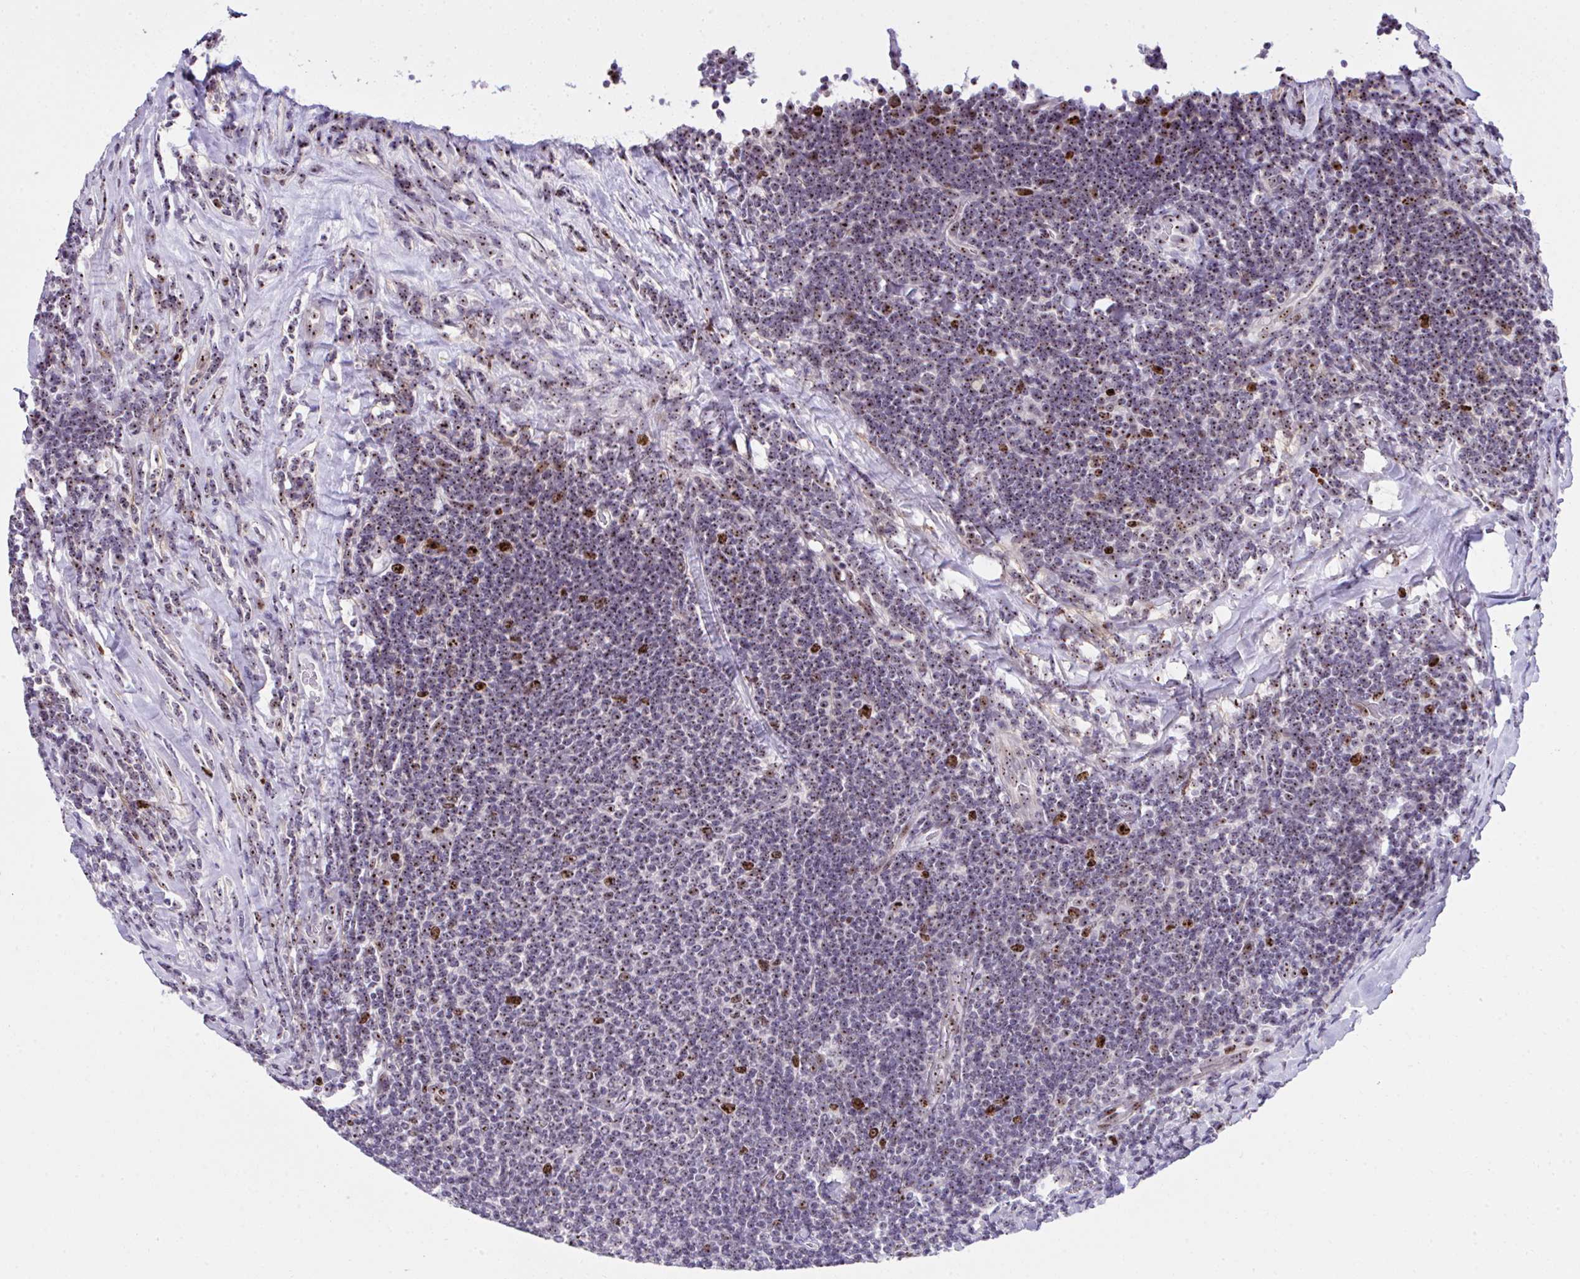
{"staining": {"intensity": "strong", "quantity": ">75%", "location": "nuclear"}, "tissue": "lymphoma", "cell_type": "Tumor cells", "image_type": "cancer", "snomed": [{"axis": "morphology", "description": "Malignant lymphoma, non-Hodgkin's type, Low grade"}, {"axis": "topography", "description": "Lymph node"}], "caption": "IHC (DAB (3,3'-diaminobenzidine)) staining of low-grade malignant lymphoma, non-Hodgkin's type exhibits strong nuclear protein positivity in approximately >75% of tumor cells.", "gene": "CEP72", "patient": {"sex": "male", "age": 52}}